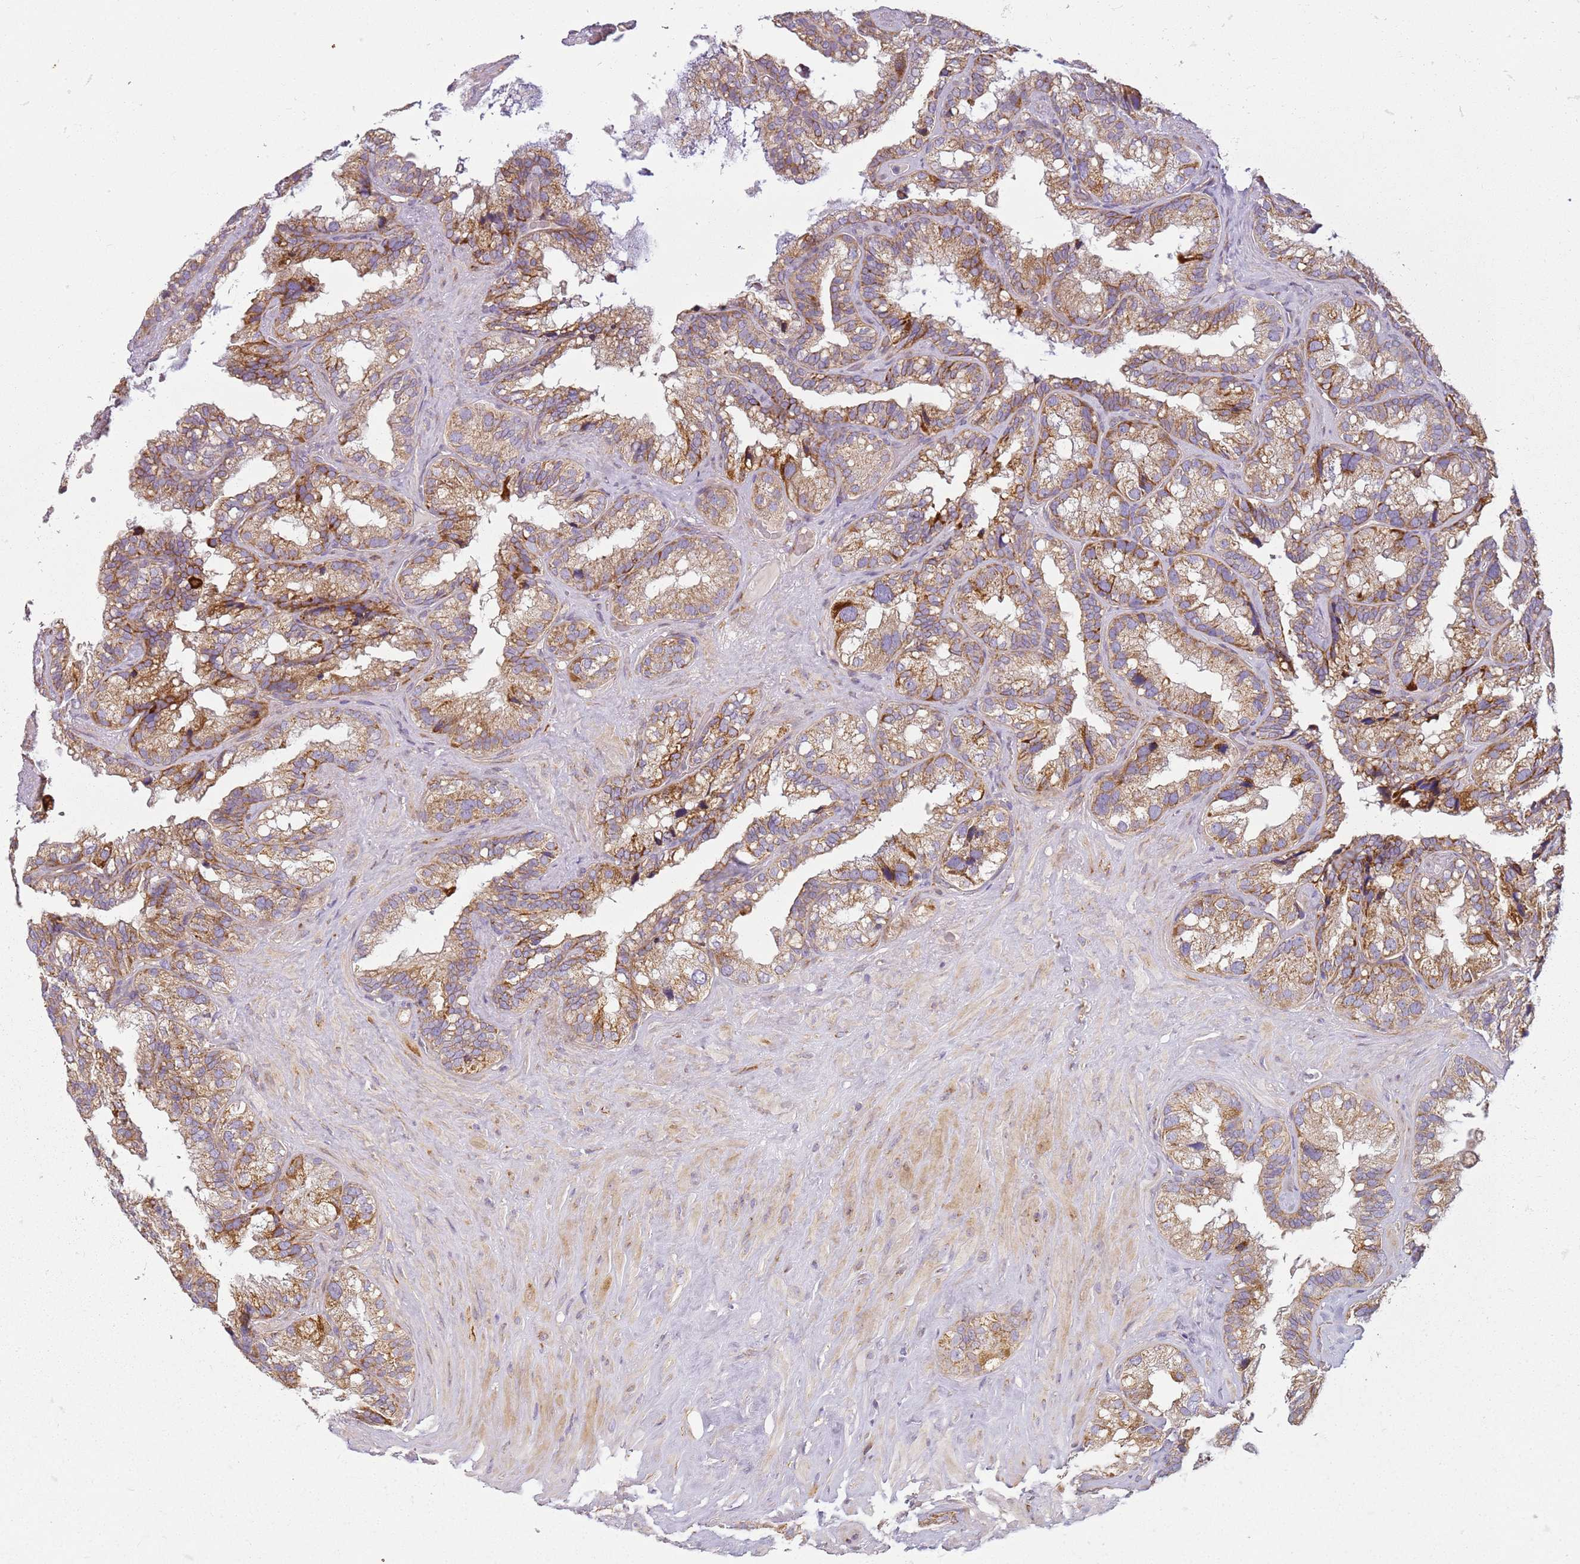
{"staining": {"intensity": "moderate", "quantity": ">75%", "location": "cytoplasmic/membranous"}, "tissue": "seminal vesicle", "cell_type": "Glandular cells", "image_type": "normal", "snomed": [{"axis": "morphology", "description": "Normal tissue, NOS"}, {"axis": "topography", "description": "Prostate"}, {"axis": "topography", "description": "Seminal veicle"}], "caption": "DAB immunohistochemical staining of unremarkable human seminal vesicle displays moderate cytoplasmic/membranous protein staining in about >75% of glandular cells.", "gene": "TMEM200C", "patient": {"sex": "male", "age": 68}}